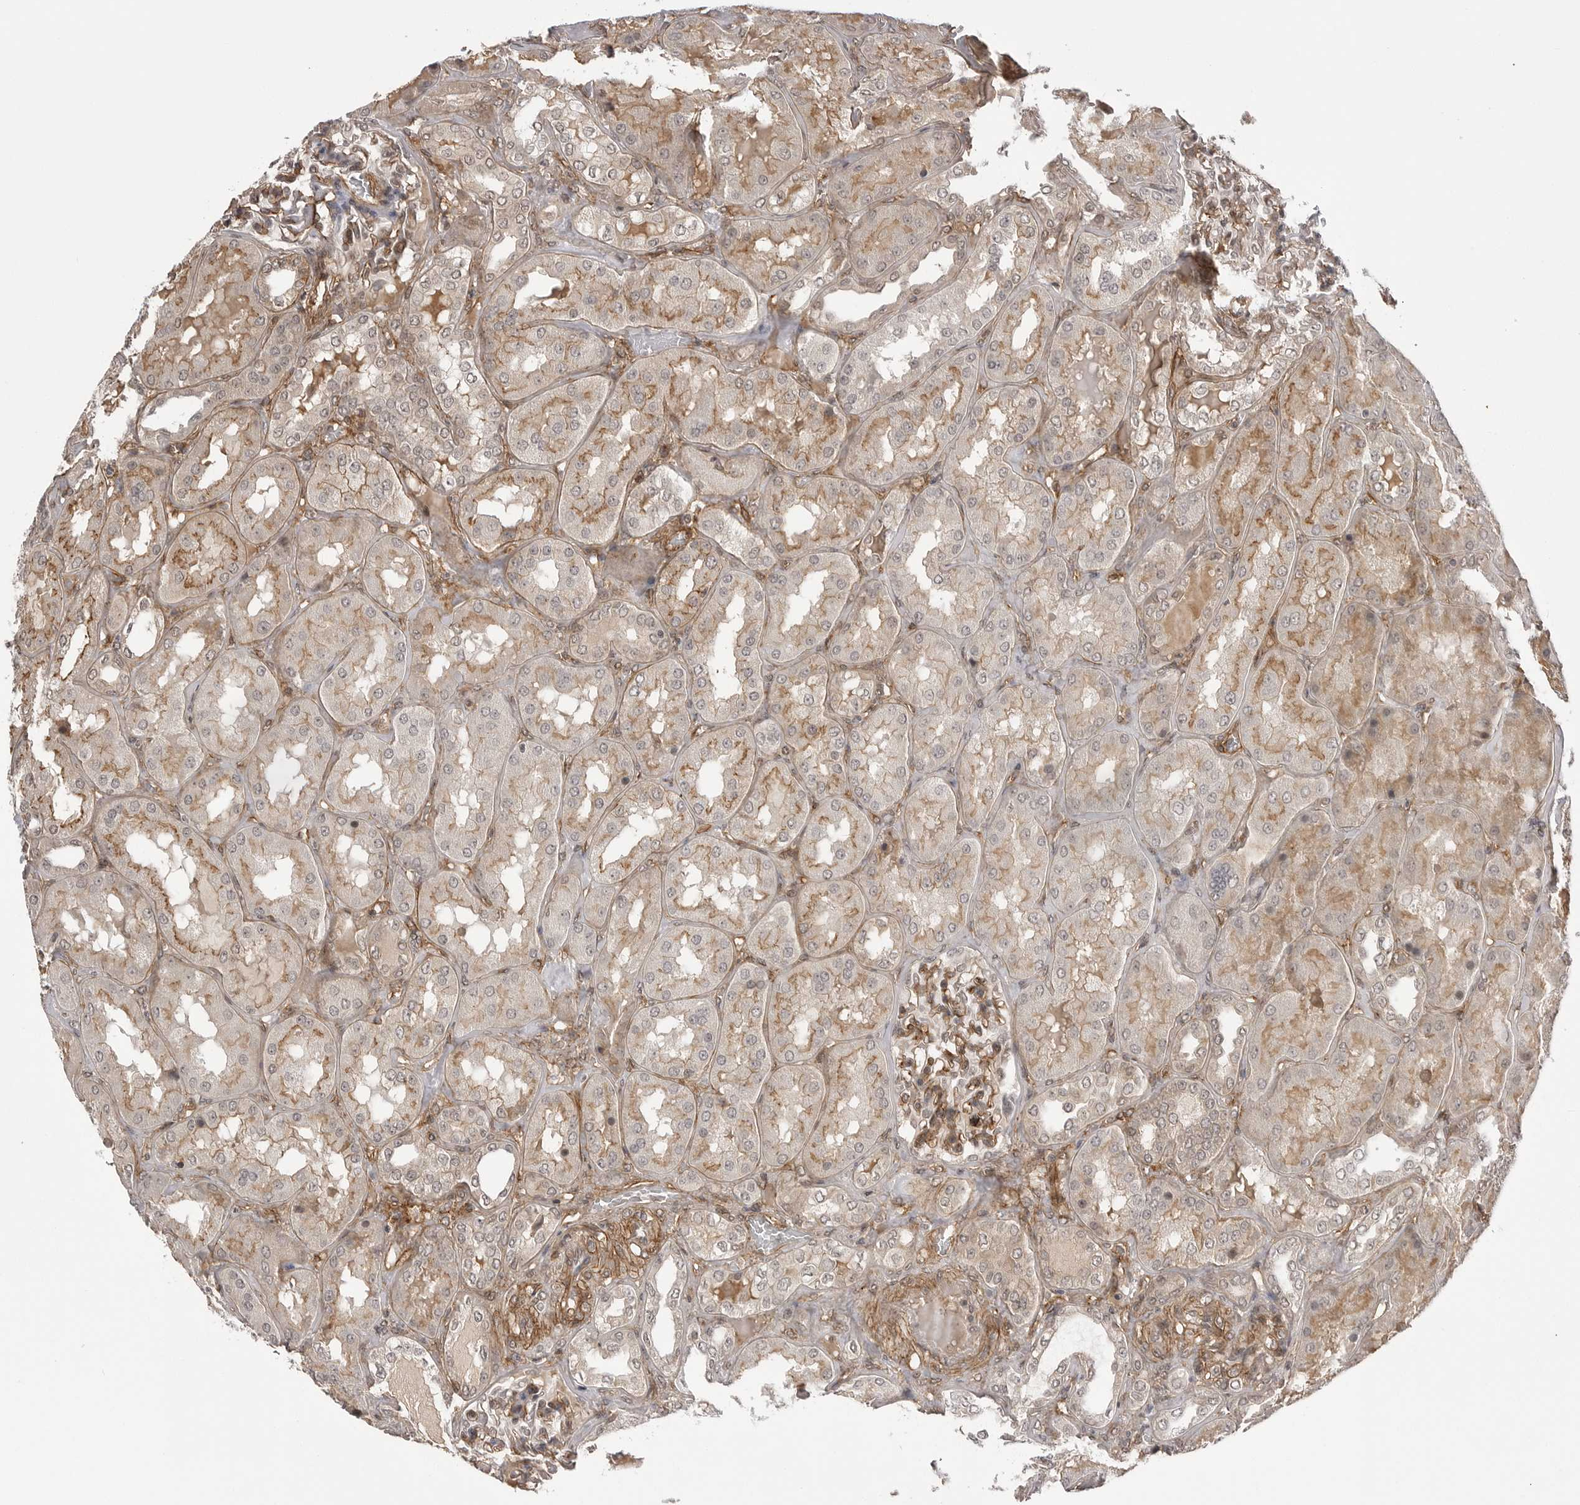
{"staining": {"intensity": "moderate", "quantity": "25%-75%", "location": "cytoplasmic/membranous"}, "tissue": "kidney", "cell_type": "Cells in glomeruli", "image_type": "normal", "snomed": [{"axis": "morphology", "description": "Normal tissue, NOS"}, {"axis": "topography", "description": "Kidney"}], "caption": "Cells in glomeruli show medium levels of moderate cytoplasmic/membranous positivity in approximately 25%-75% of cells in normal kidney.", "gene": "SORBS1", "patient": {"sex": "female", "age": 56}}